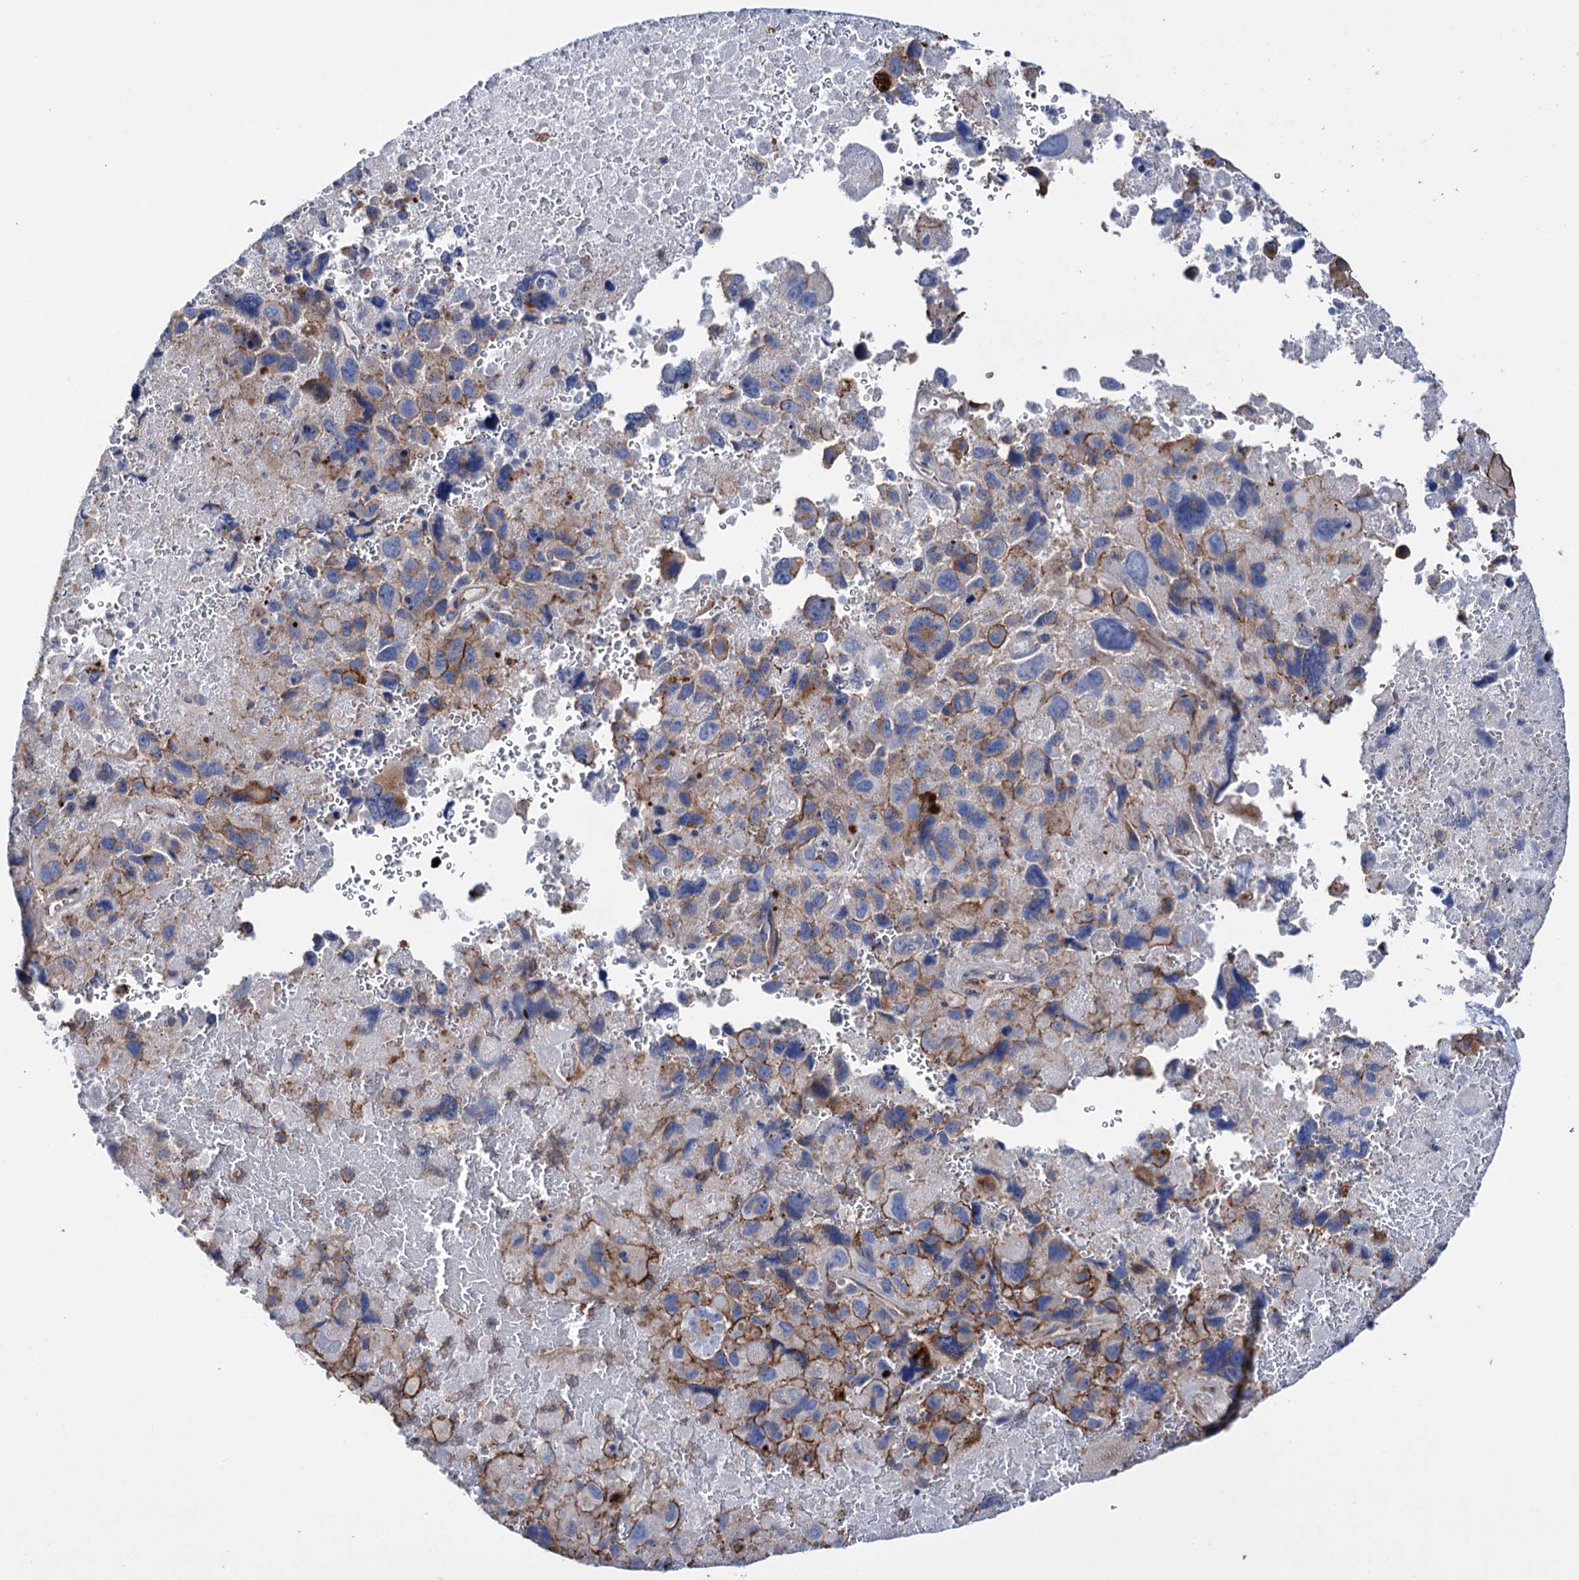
{"staining": {"intensity": "moderate", "quantity": "<25%", "location": "cytoplasmic/membranous"}, "tissue": "melanoma", "cell_type": "Tumor cells", "image_type": "cancer", "snomed": [{"axis": "morphology", "description": "Malignant melanoma, Metastatic site"}, {"axis": "topography", "description": "Brain"}], "caption": "Malignant melanoma (metastatic site) stained with DAB immunohistochemistry (IHC) shows low levels of moderate cytoplasmic/membranous positivity in approximately <25% of tumor cells.", "gene": "SCPEP1", "patient": {"sex": "female", "age": 53}}